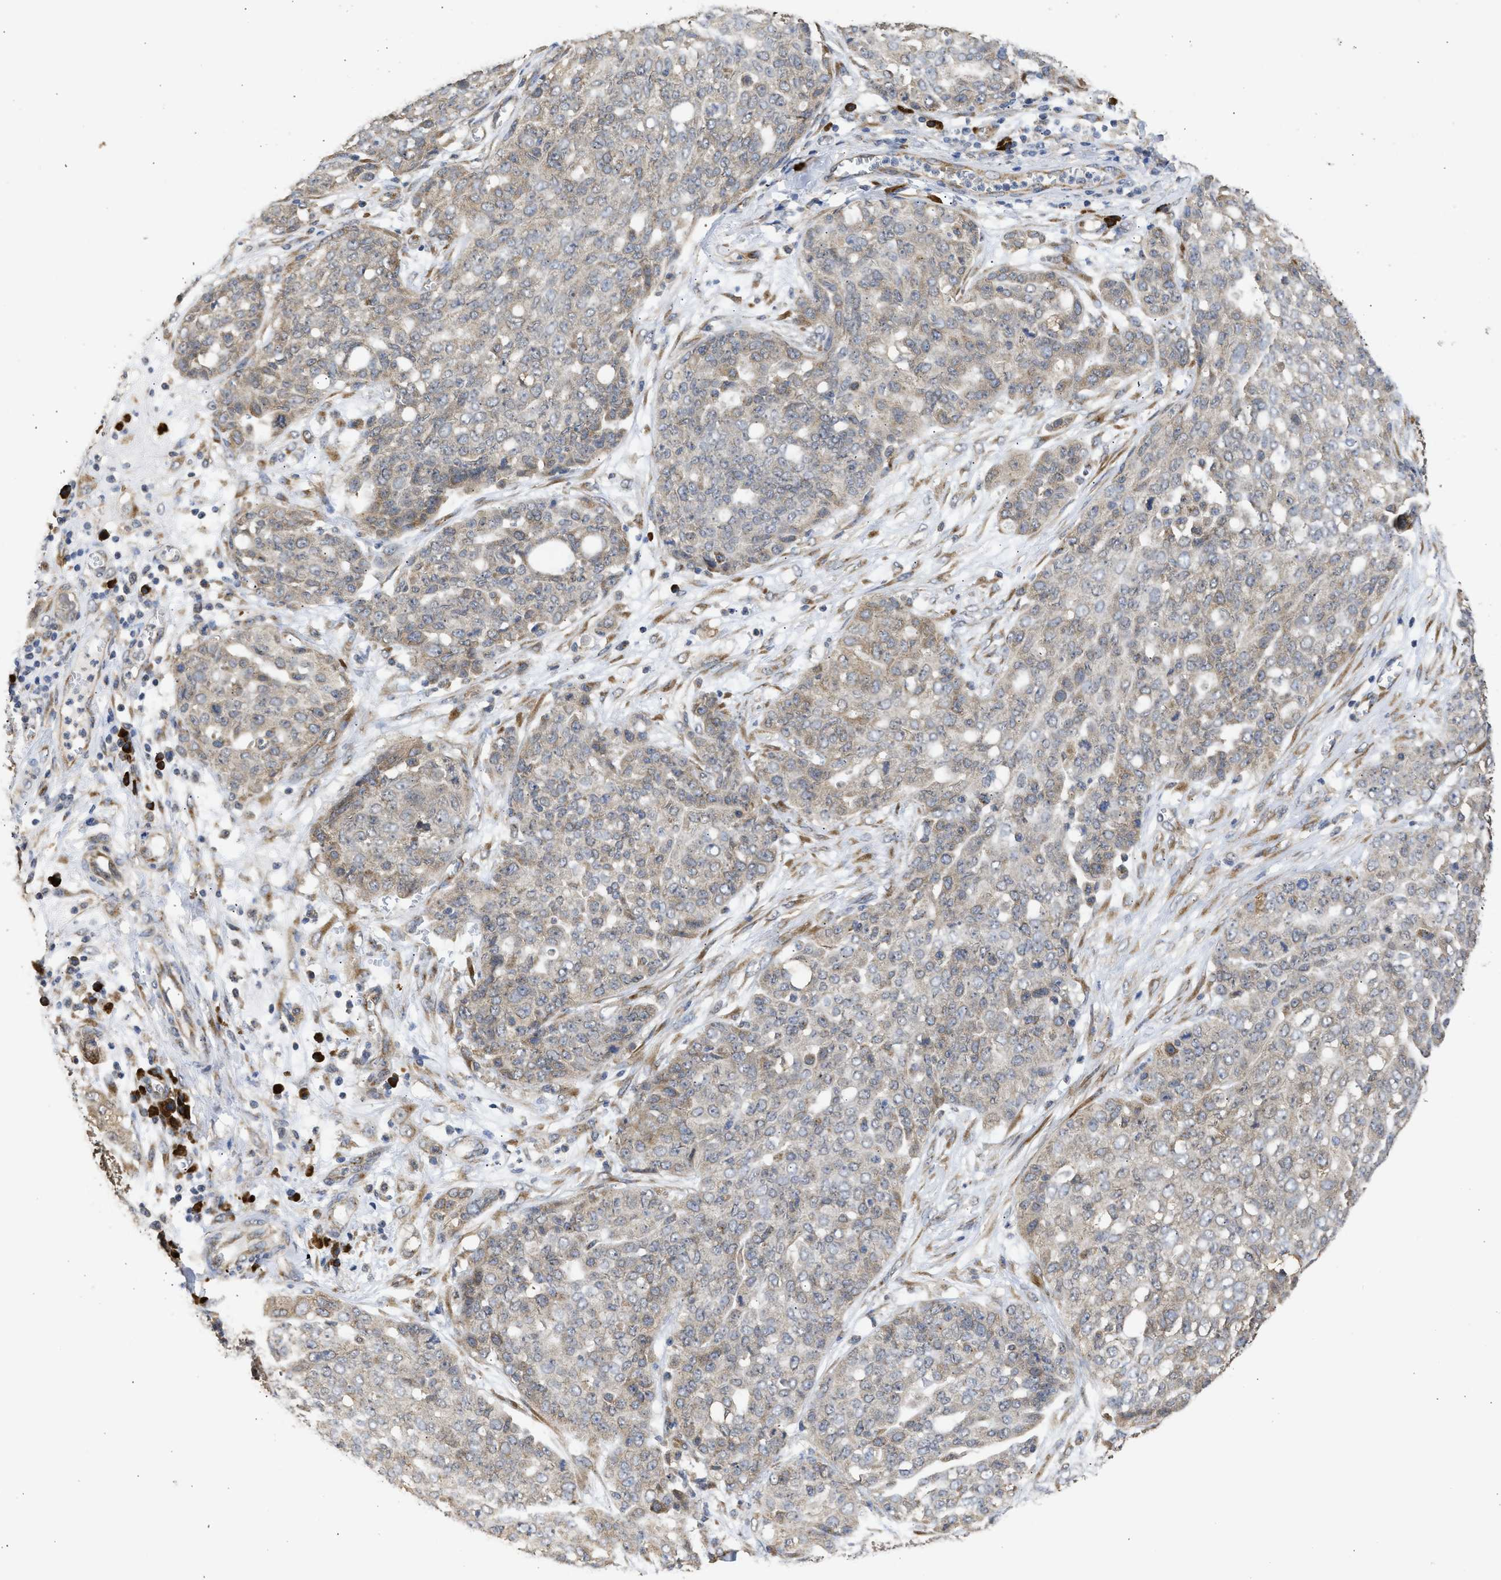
{"staining": {"intensity": "weak", "quantity": "25%-75%", "location": "cytoplasmic/membranous"}, "tissue": "ovarian cancer", "cell_type": "Tumor cells", "image_type": "cancer", "snomed": [{"axis": "morphology", "description": "Cystadenocarcinoma, serous, NOS"}, {"axis": "topography", "description": "Soft tissue"}, {"axis": "topography", "description": "Ovary"}], "caption": "Ovarian cancer stained with DAB IHC exhibits low levels of weak cytoplasmic/membranous staining in approximately 25%-75% of tumor cells.", "gene": "DNAJC1", "patient": {"sex": "female", "age": 57}}